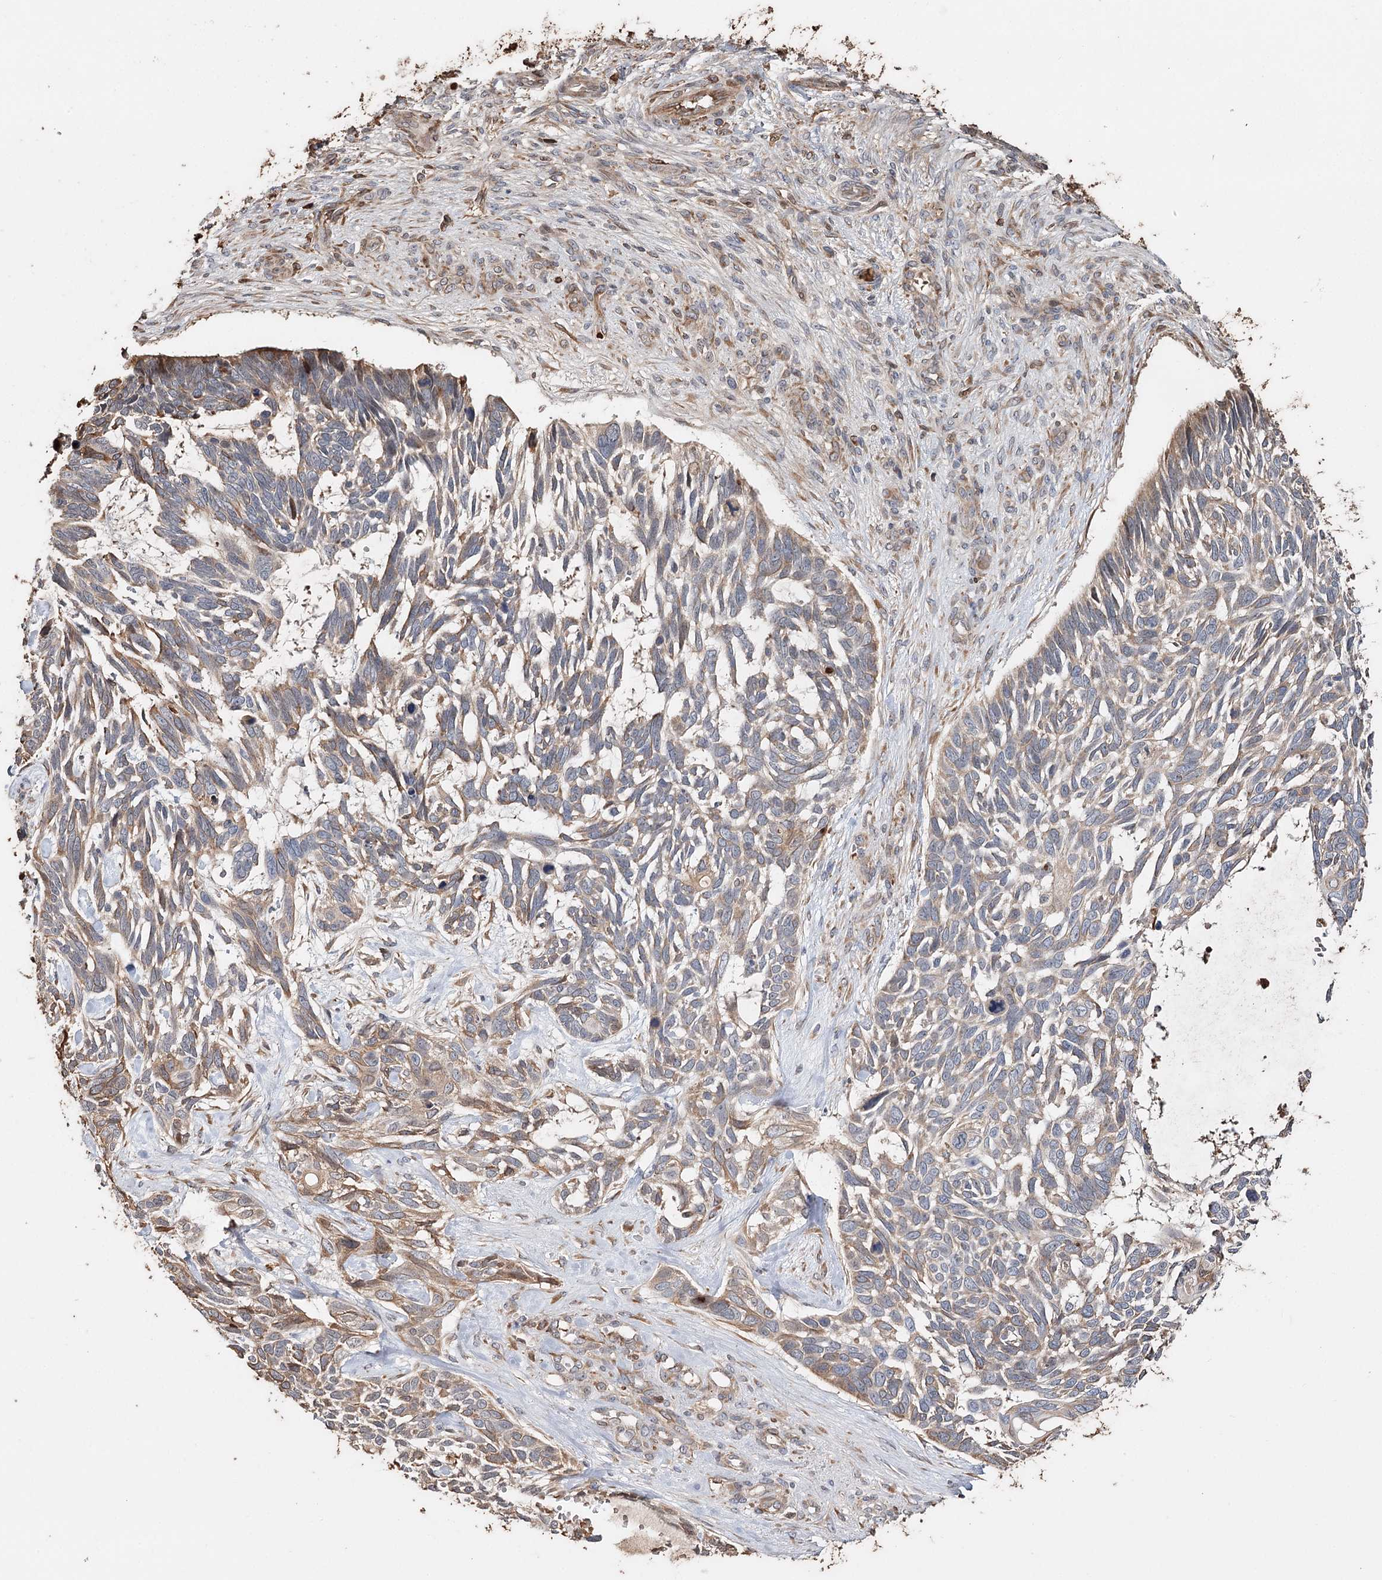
{"staining": {"intensity": "moderate", "quantity": ">75%", "location": "cytoplasmic/membranous"}, "tissue": "skin cancer", "cell_type": "Tumor cells", "image_type": "cancer", "snomed": [{"axis": "morphology", "description": "Basal cell carcinoma"}, {"axis": "topography", "description": "Skin"}], "caption": "Moderate cytoplasmic/membranous expression is identified in about >75% of tumor cells in skin basal cell carcinoma.", "gene": "SYVN1", "patient": {"sex": "male", "age": 88}}